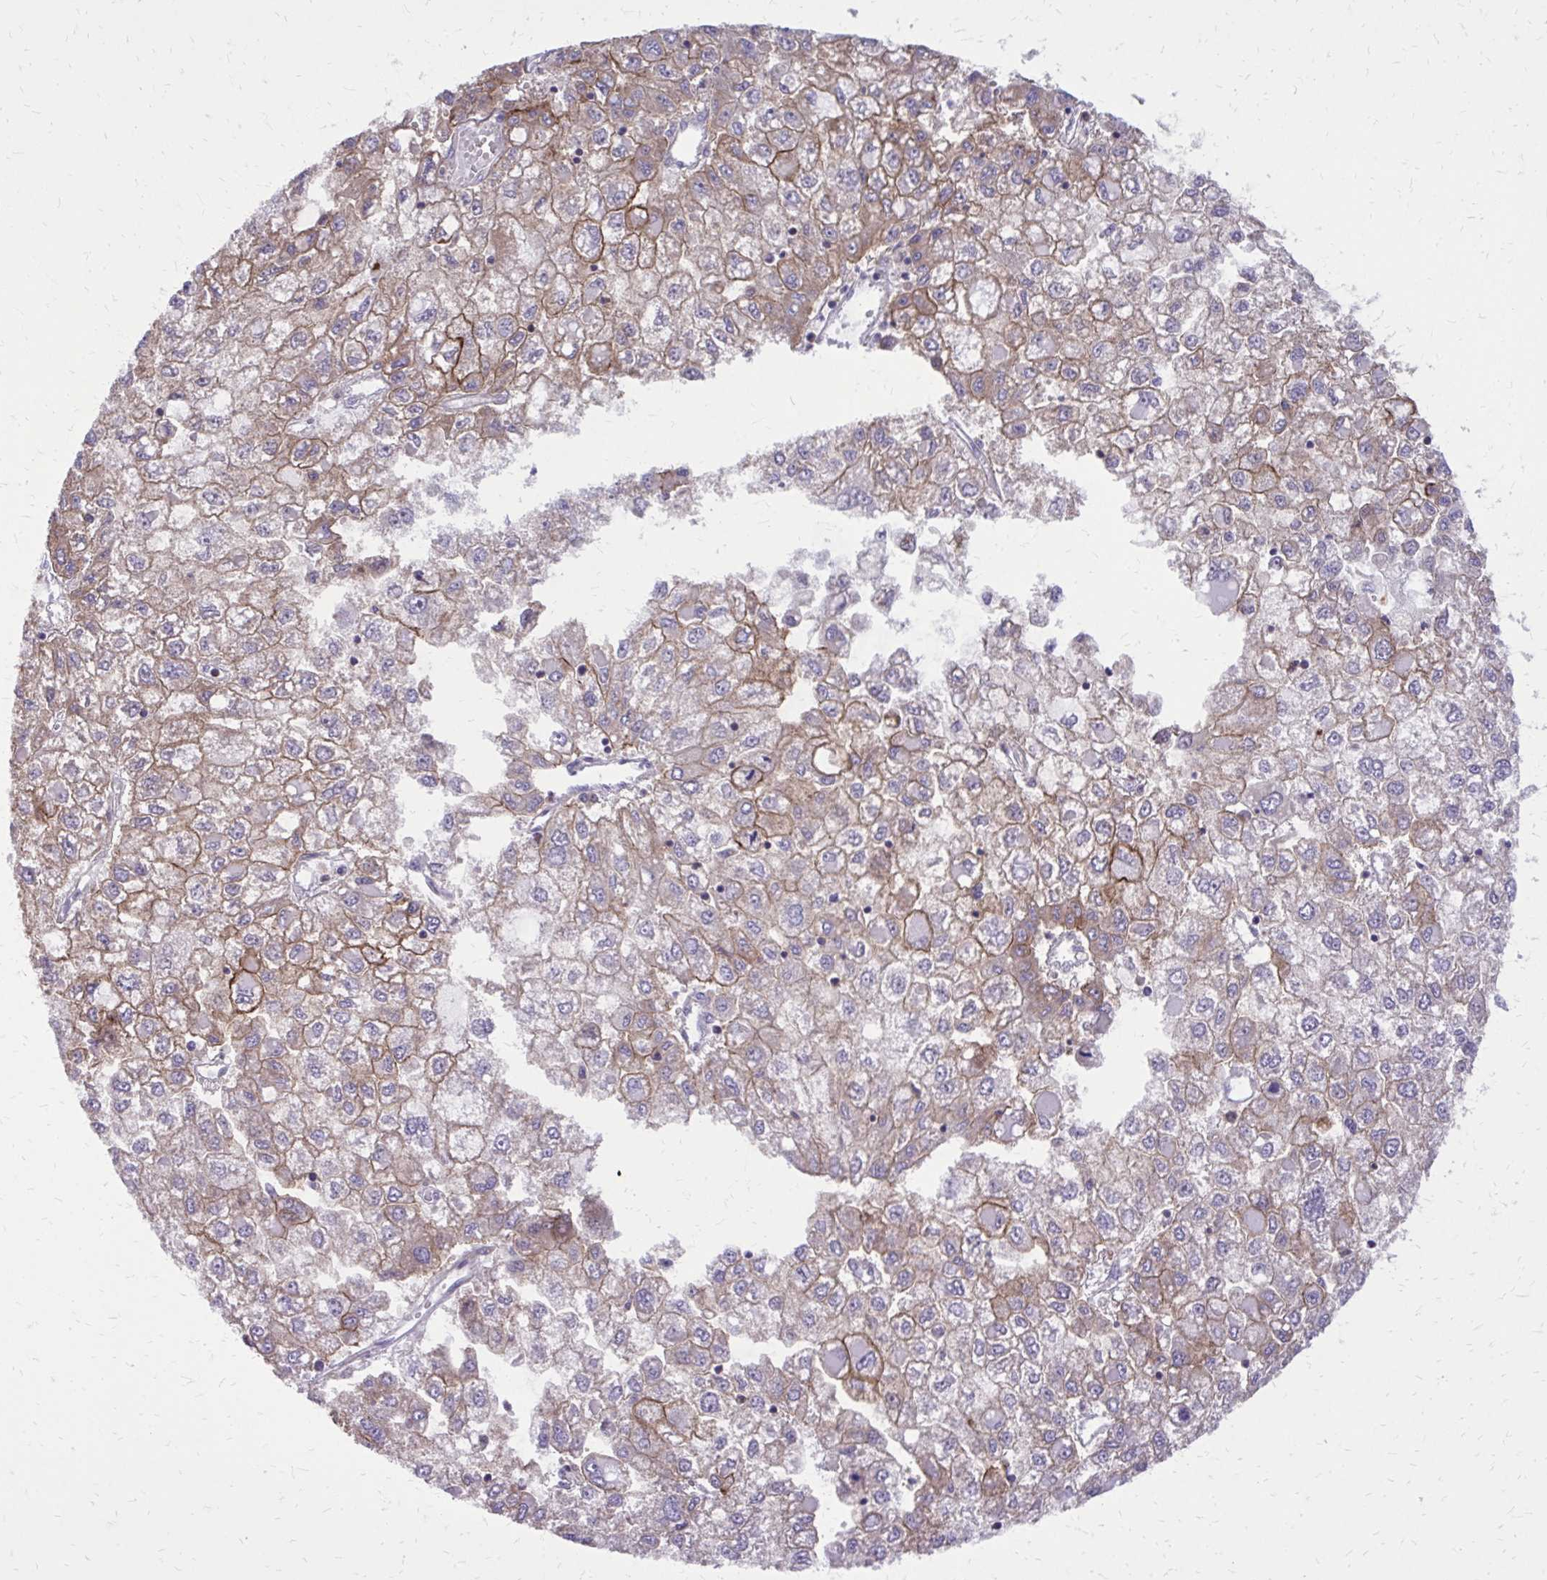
{"staining": {"intensity": "weak", "quantity": "25%-75%", "location": "cytoplasmic/membranous"}, "tissue": "liver cancer", "cell_type": "Tumor cells", "image_type": "cancer", "snomed": [{"axis": "morphology", "description": "Carcinoma, Hepatocellular, NOS"}, {"axis": "topography", "description": "Liver"}], "caption": "Protein expression analysis of human liver cancer reveals weak cytoplasmic/membranous staining in about 25%-75% of tumor cells.", "gene": "ABCC3", "patient": {"sex": "male", "age": 40}}